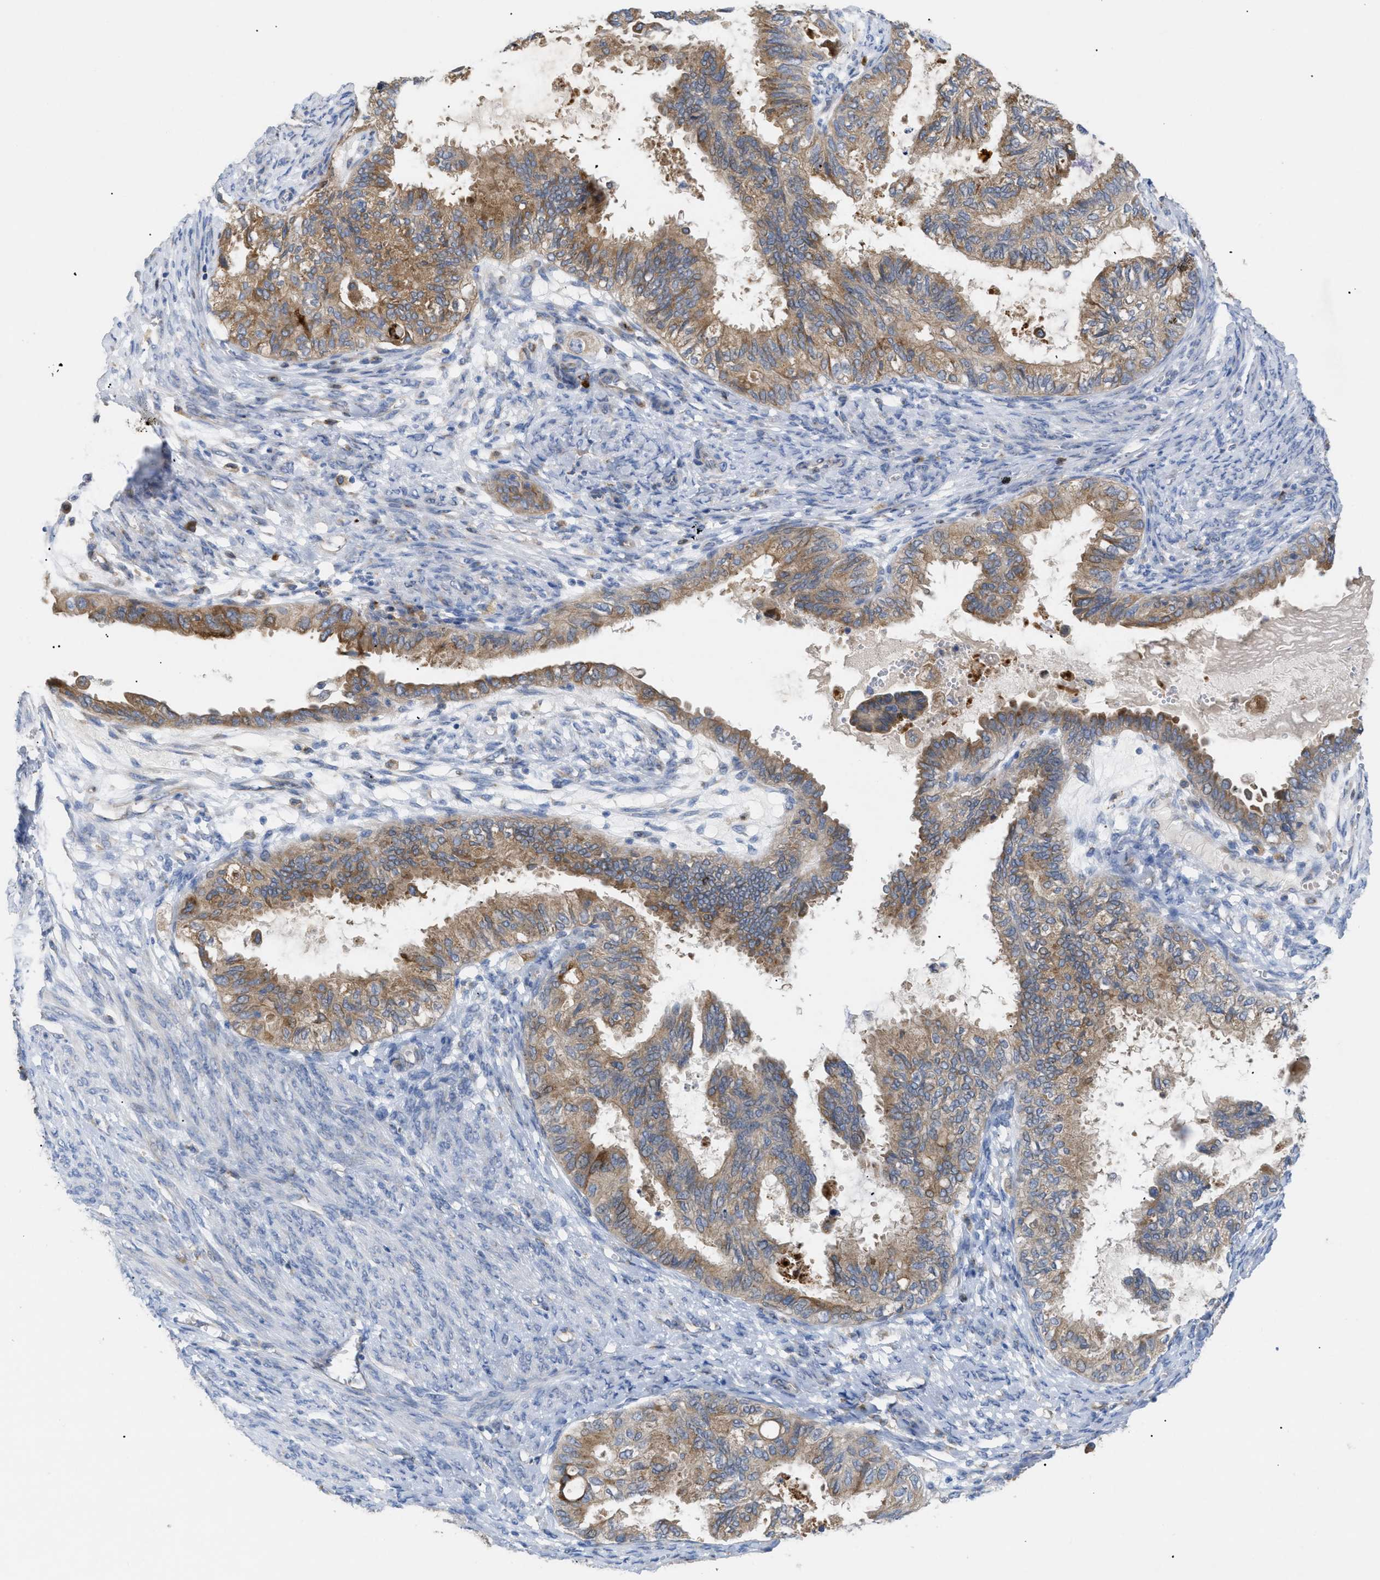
{"staining": {"intensity": "moderate", "quantity": "25%-75%", "location": "cytoplasmic/membranous"}, "tissue": "cervical cancer", "cell_type": "Tumor cells", "image_type": "cancer", "snomed": [{"axis": "morphology", "description": "Normal tissue, NOS"}, {"axis": "morphology", "description": "Adenocarcinoma, NOS"}, {"axis": "topography", "description": "Cervix"}, {"axis": "topography", "description": "Endometrium"}], "caption": "There is medium levels of moderate cytoplasmic/membranous positivity in tumor cells of cervical adenocarcinoma, as demonstrated by immunohistochemical staining (brown color).", "gene": "SLC50A1", "patient": {"sex": "female", "age": 86}}